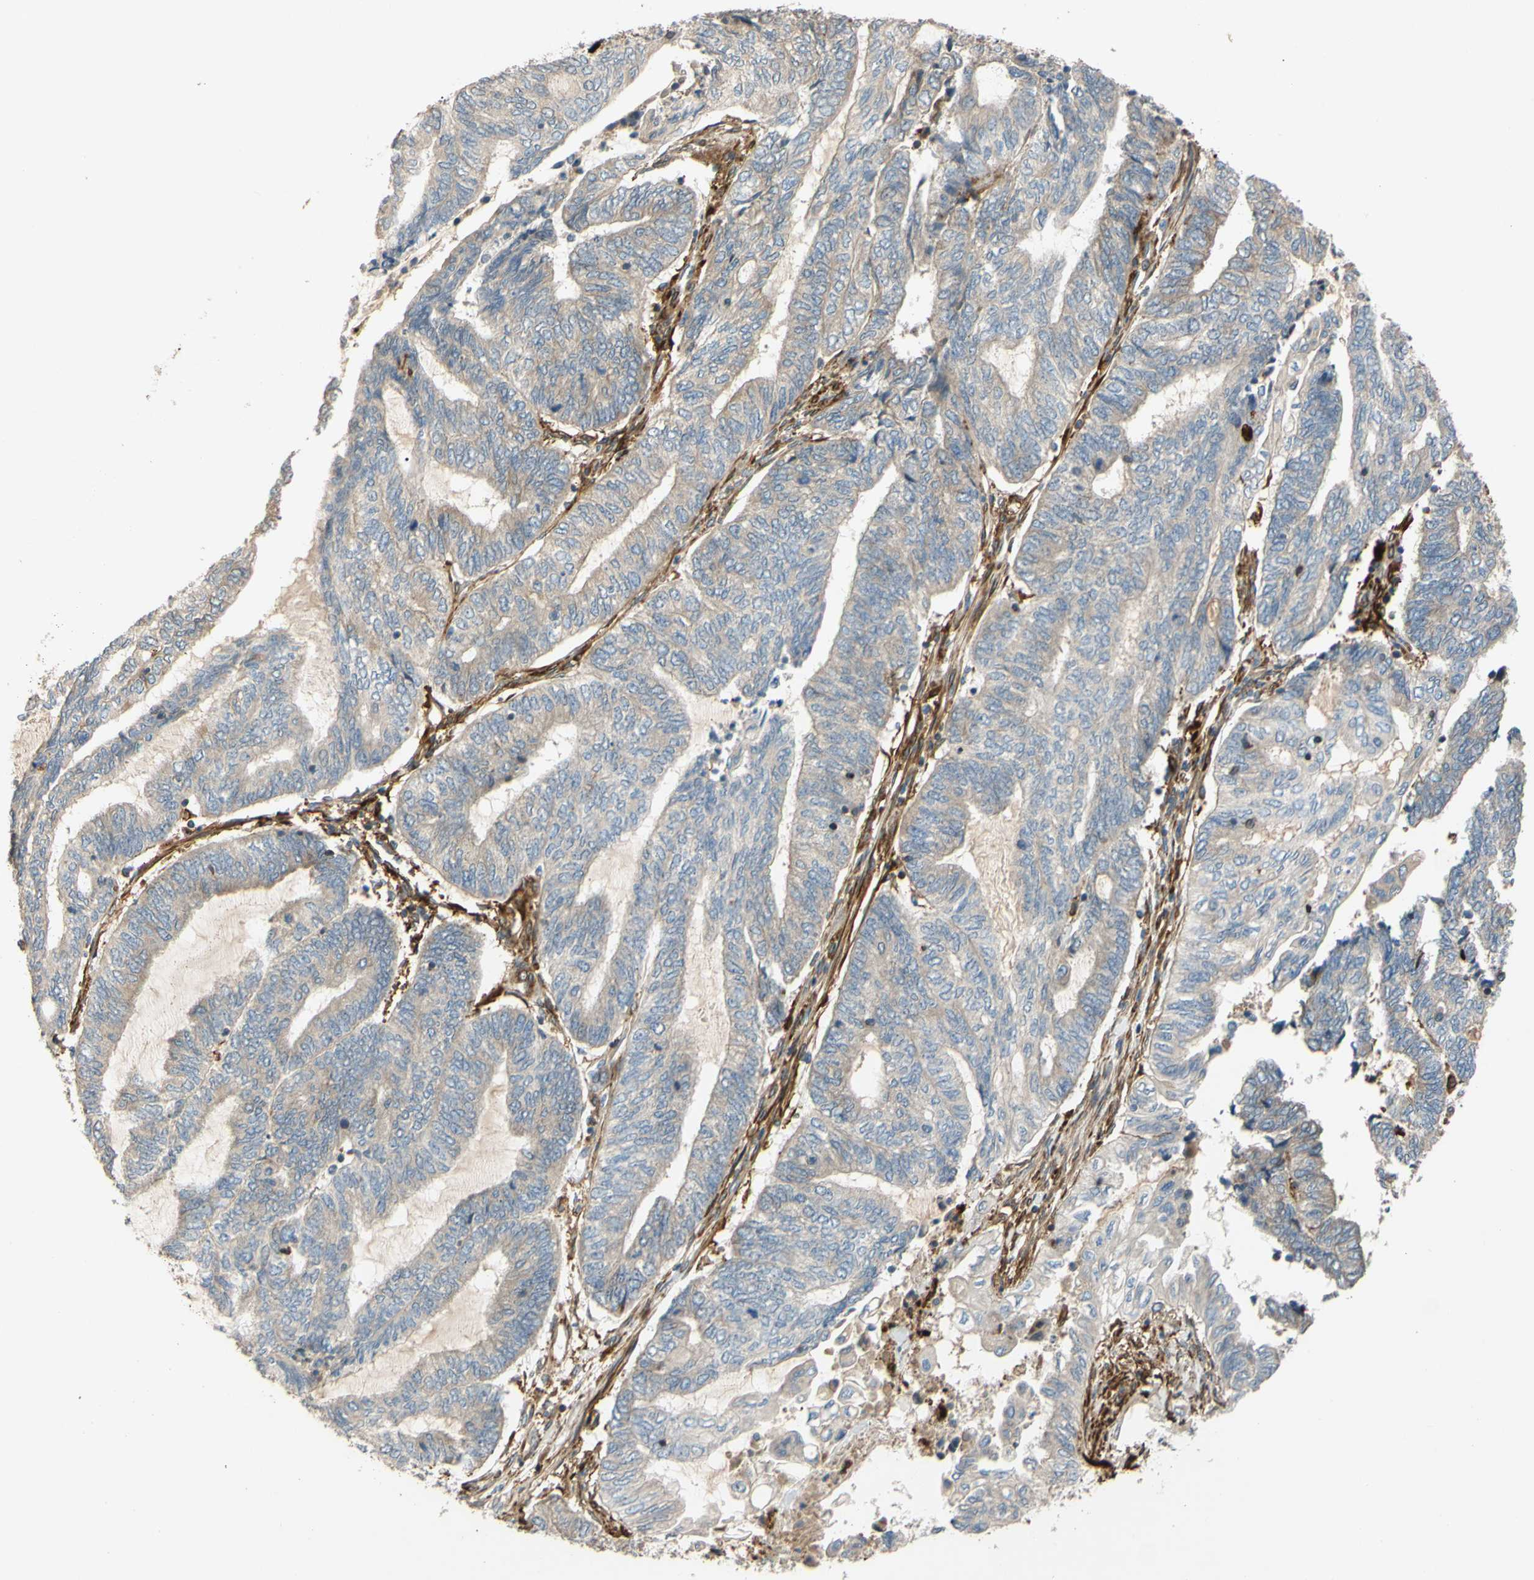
{"staining": {"intensity": "weak", "quantity": ">75%", "location": "cytoplasmic/membranous"}, "tissue": "endometrial cancer", "cell_type": "Tumor cells", "image_type": "cancer", "snomed": [{"axis": "morphology", "description": "Adenocarcinoma, NOS"}, {"axis": "topography", "description": "Uterus"}, {"axis": "topography", "description": "Endometrium"}], "caption": "Endometrial adenocarcinoma tissue demonstrates weak cytoplasmic/membranous positivity in about >75% of tumor cells, visualized by immunohistochemistry. Nuclei are stained in blue.", "gene": "SPTLC1", "patient": {"sex": "female", "age": 70}}